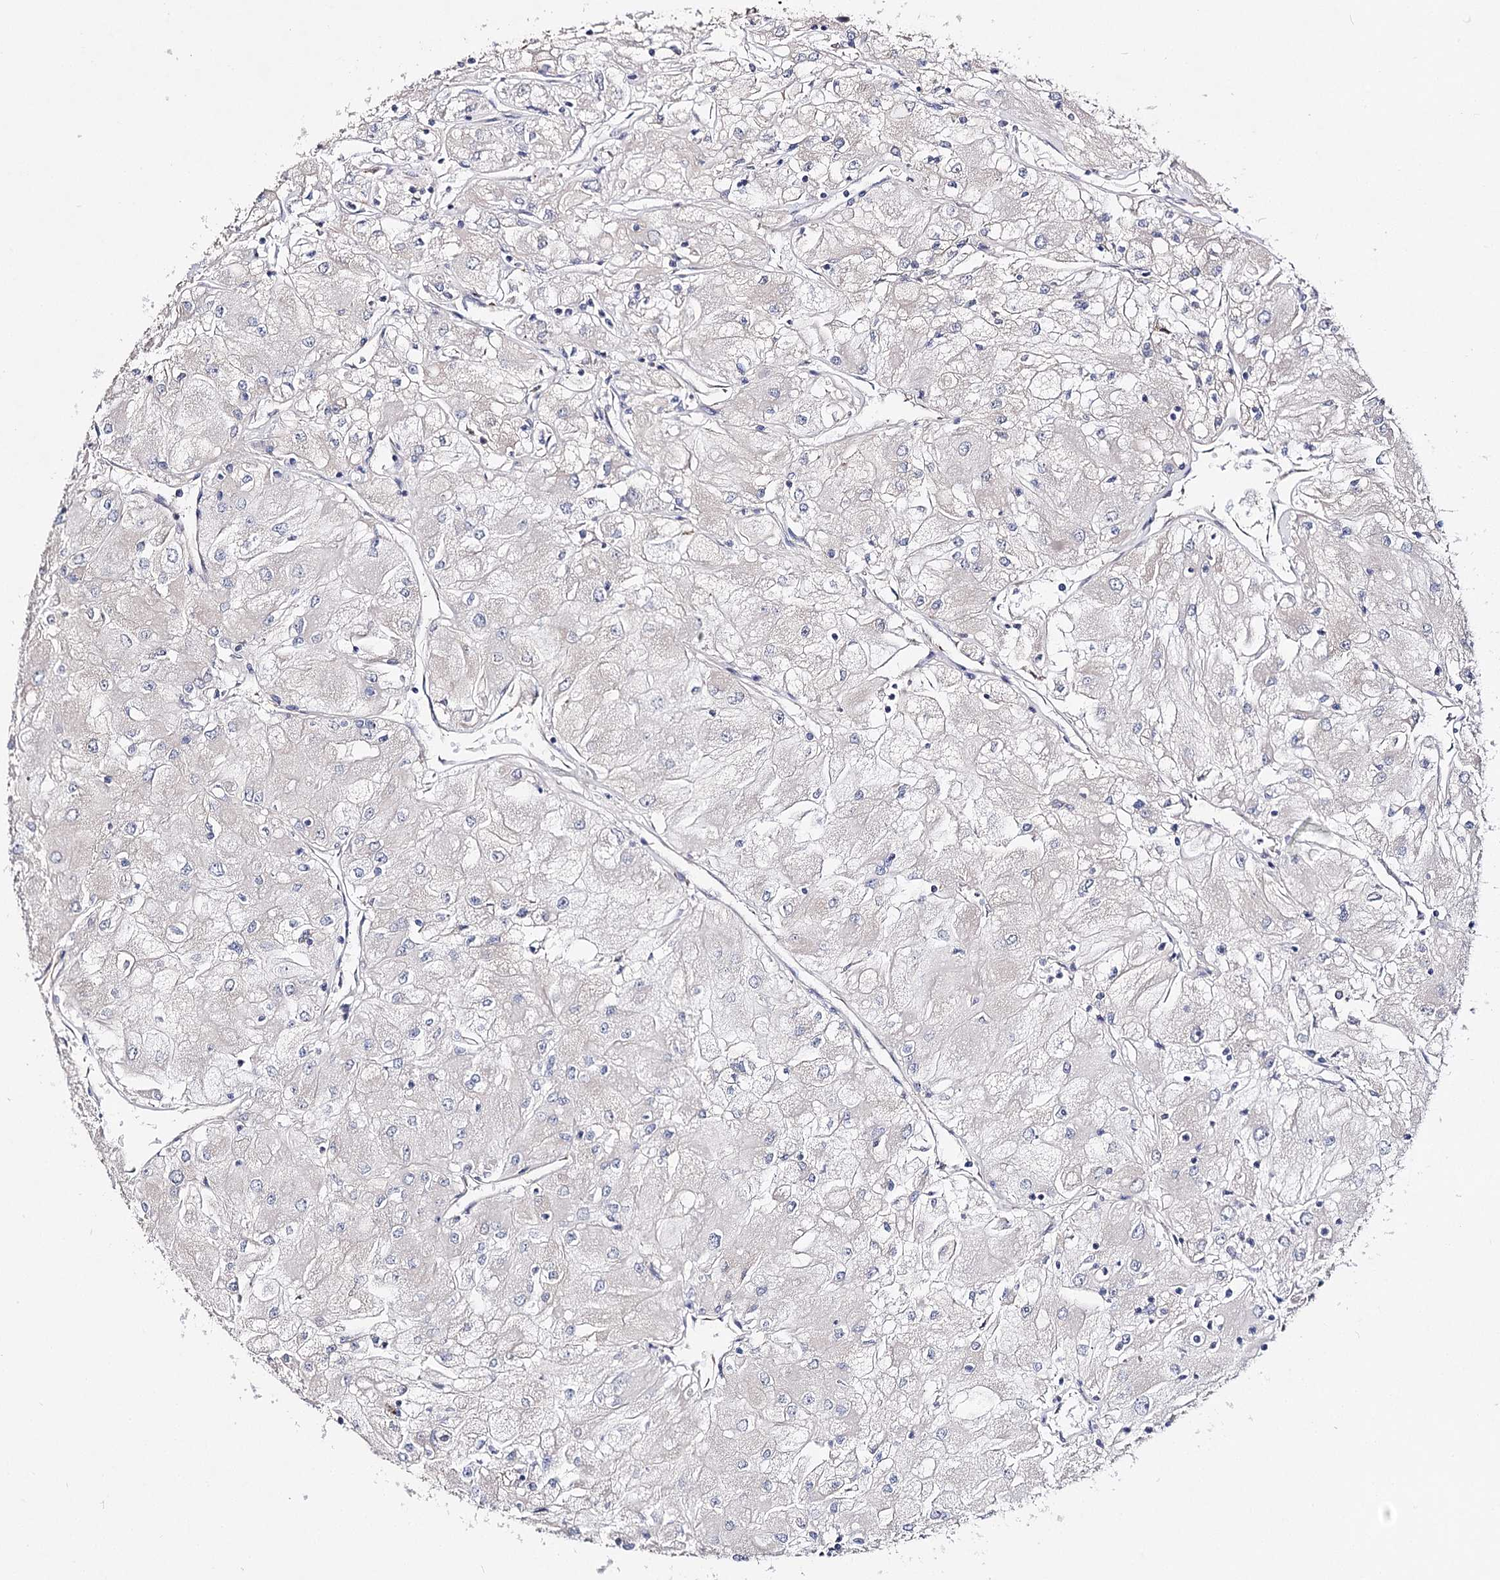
{"staining": {"intensity": "negative", "quantity": "none", "location": "none"}, "tissue": "renal cancer", "cell_type": "Tumor cells", "image_type": "cancer", "snomed": [{"axis": "morphology", "description": "Adenocarcinoma, NOS"}, {"axis": "topography", "description": "Kidney"}], "caption": "DAB immunohistochemical staining of renal cancer demonstrates no significant positivity in tumor cells.", "gene": "NRAP", "patient": {"sex": "male", "age": 80}}